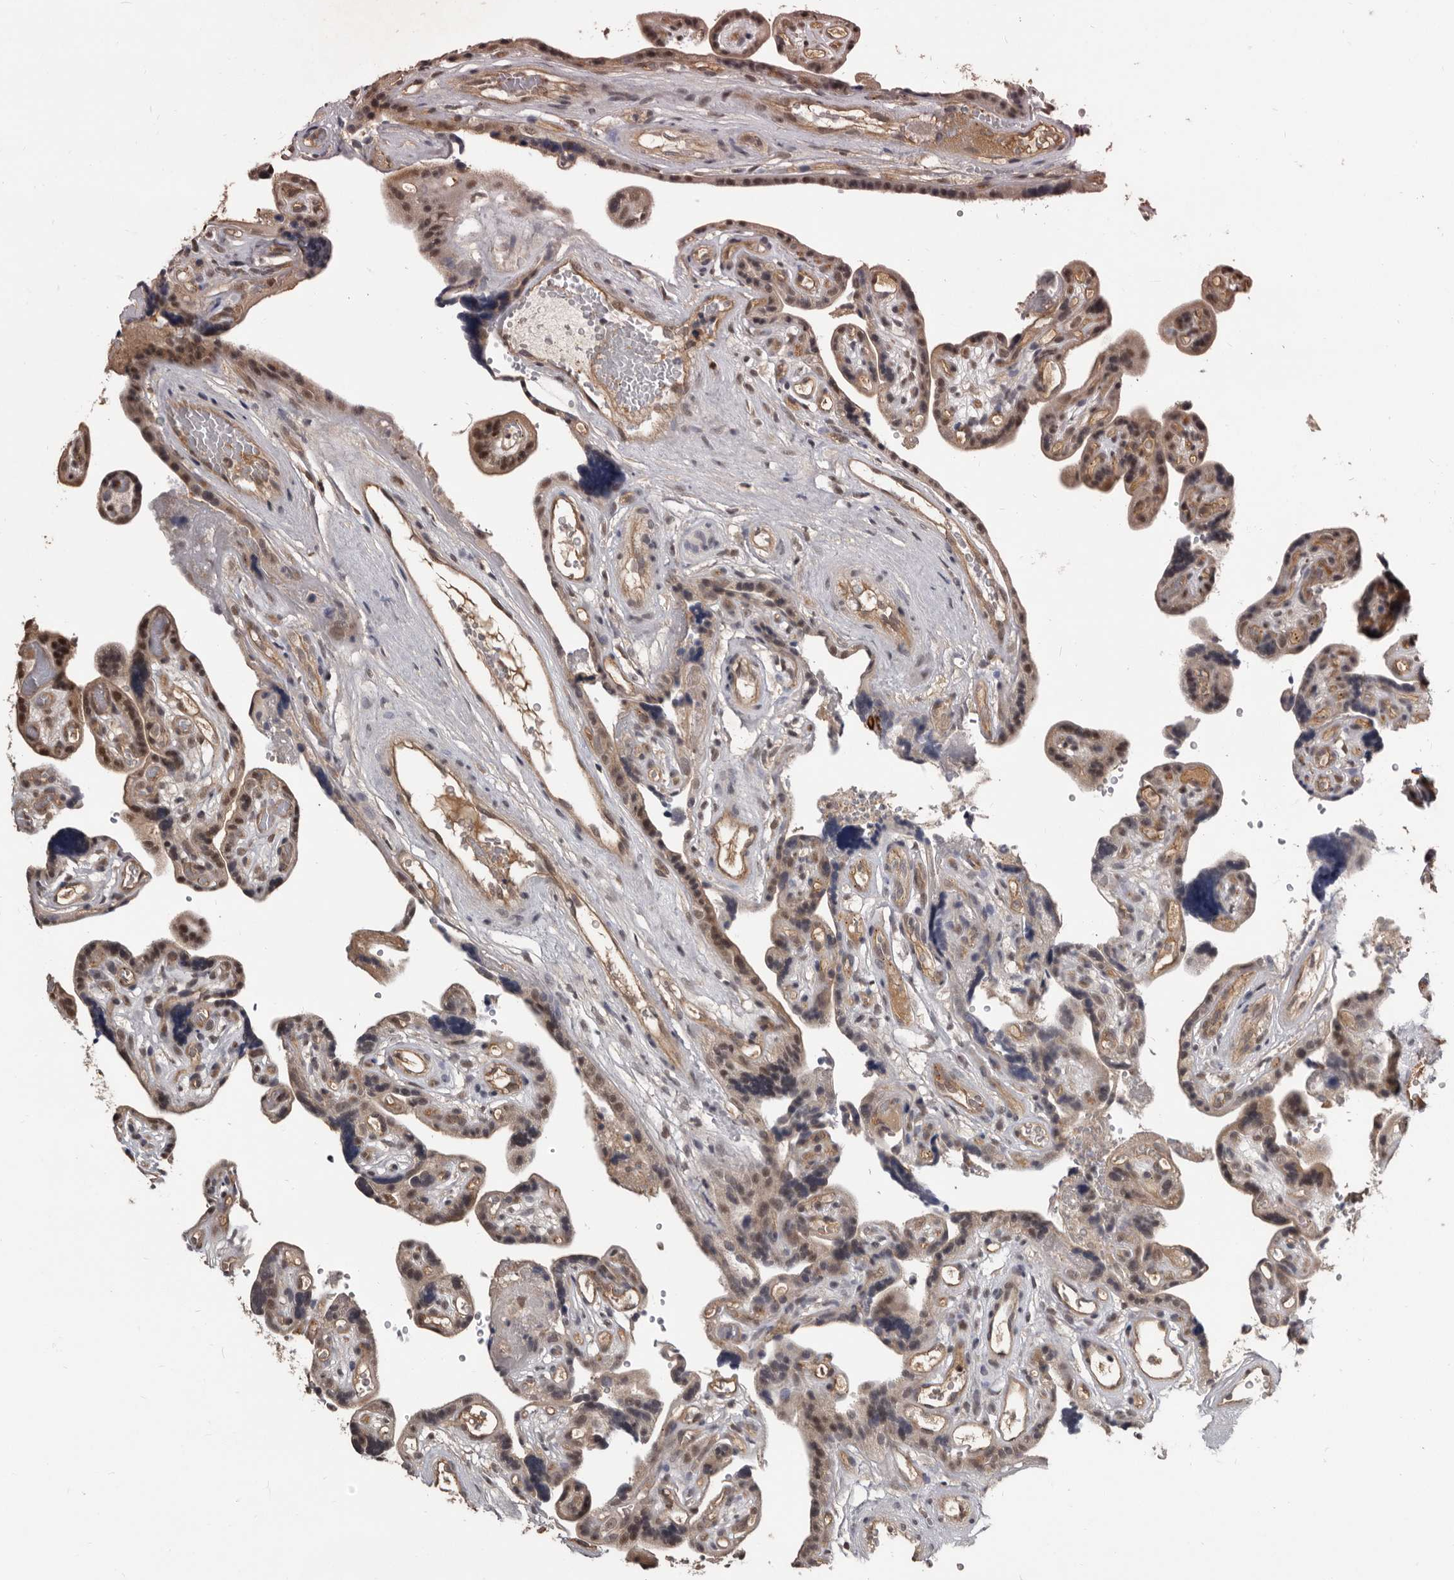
{"staining": {"intensity": "weak", "quantity": ">75%", "location": "nuclear"}, "tissue": "placenta", "cell_type": "Decidual cells", "image_type": "normal", "snomed": [{"axis": "morphology", "description": "Normal tissue, NOS"}, {"axis": "topography", "description": "Placenta"}], "caption": "Decidual cells exhibit weak nuclear positivity in approximately >75% of cells in unremarkable placenta.", "gene": "AHR", "patient": {"sex": "female", "age": 30}}